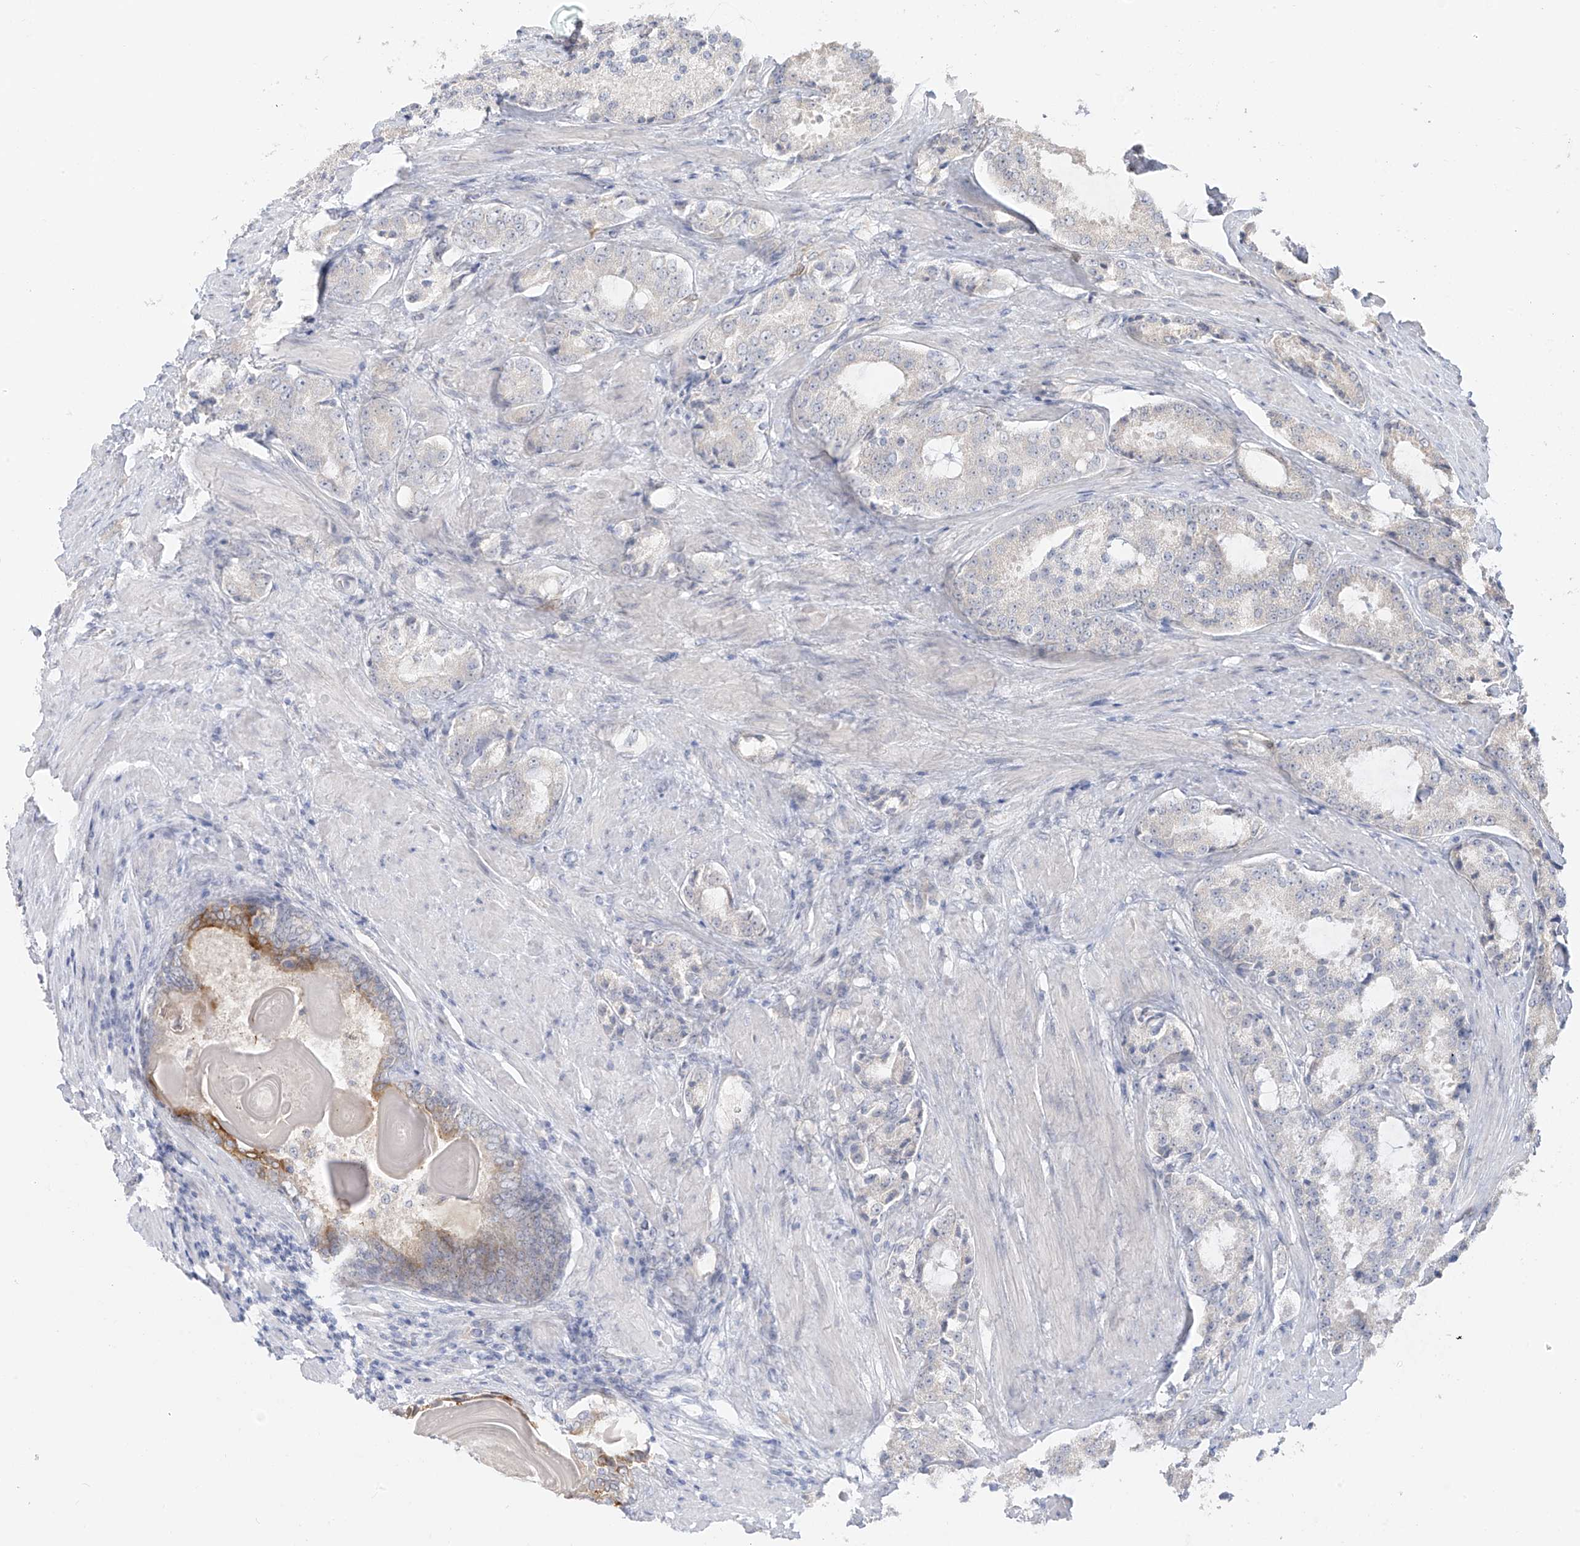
{"staining": {"intensity": "negative", "quantity": "none", "location": "none"}, "tissue": "prostate cancer", "cell_type": "Tumor cells", "image_type": "cancer", "snomed": [{"axis": "morphology", "description": "Adenocarcinoma, High grade"}, {"axis": "topography", "description": "Prostate"}], "caption": "Immunohistochemistry histopathology image of prostate cancer (high-grade adenocarcinoma) stained for a protein (brown), which exhibits no expression in tumor cells.", "gene": "DCDC2", "patient": {"sex": "male", "age": 66}}